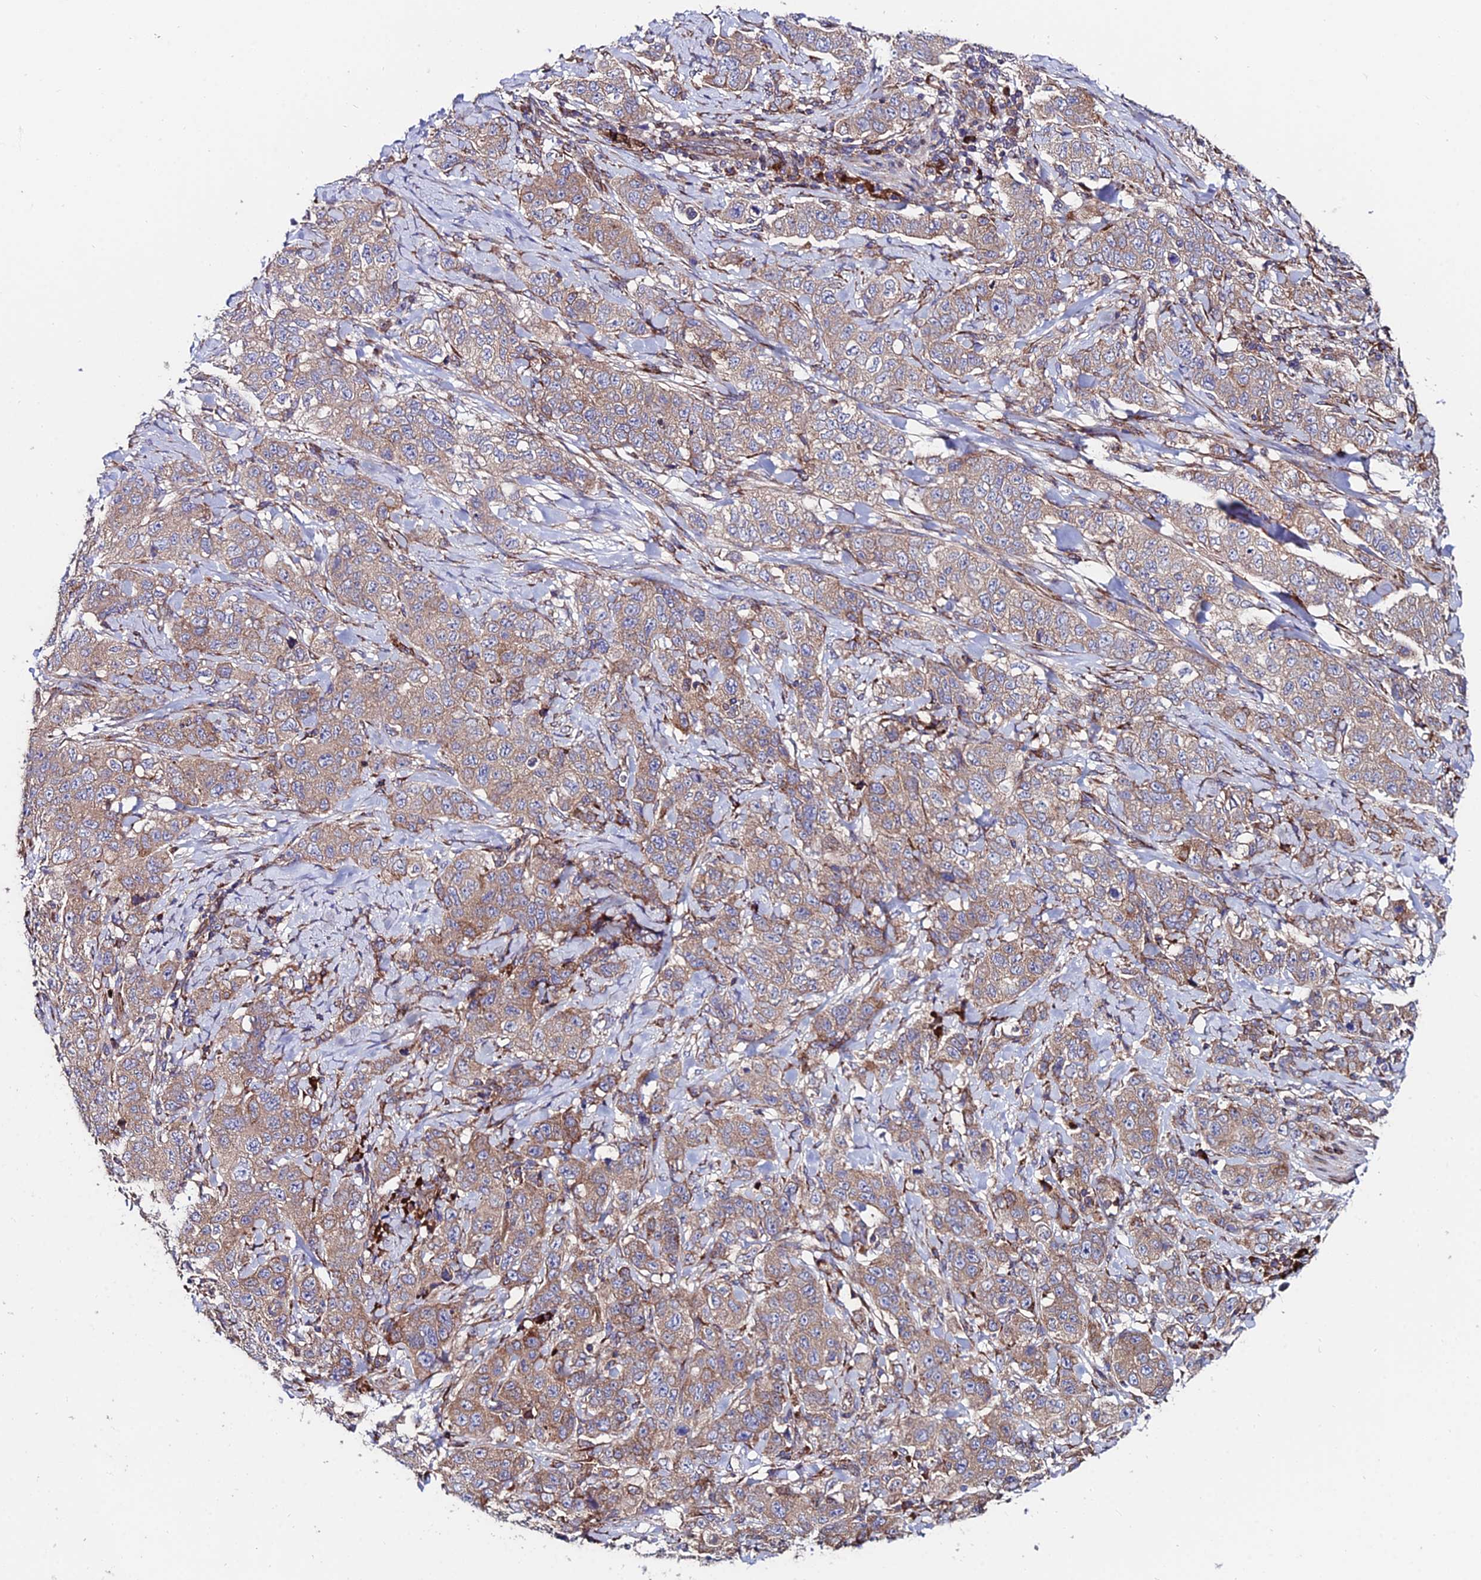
{"staining": {"intensity": "moderate", "quantity": ">75%", "location": "cytoplasmic/membranous"}, "tissue": "stomach cancer", "cell_type": "Tumor cells", "image_type": "cancer", "snomed": [{"axis": "morphology", "description": "Adenocarcinoma, NOS"}, {"axis": "topography", "description": "Stomach"}], "caption": "Immunohistochemistry micrograph of stomach cancer stained for a protein (brown), which demonstrates medium levels of moderate cytoplasmic/membranous positivity in approximately >75% of tumor cells.", "gene": "EIF3K", "patient": {"sex": "male", "age": 48}}